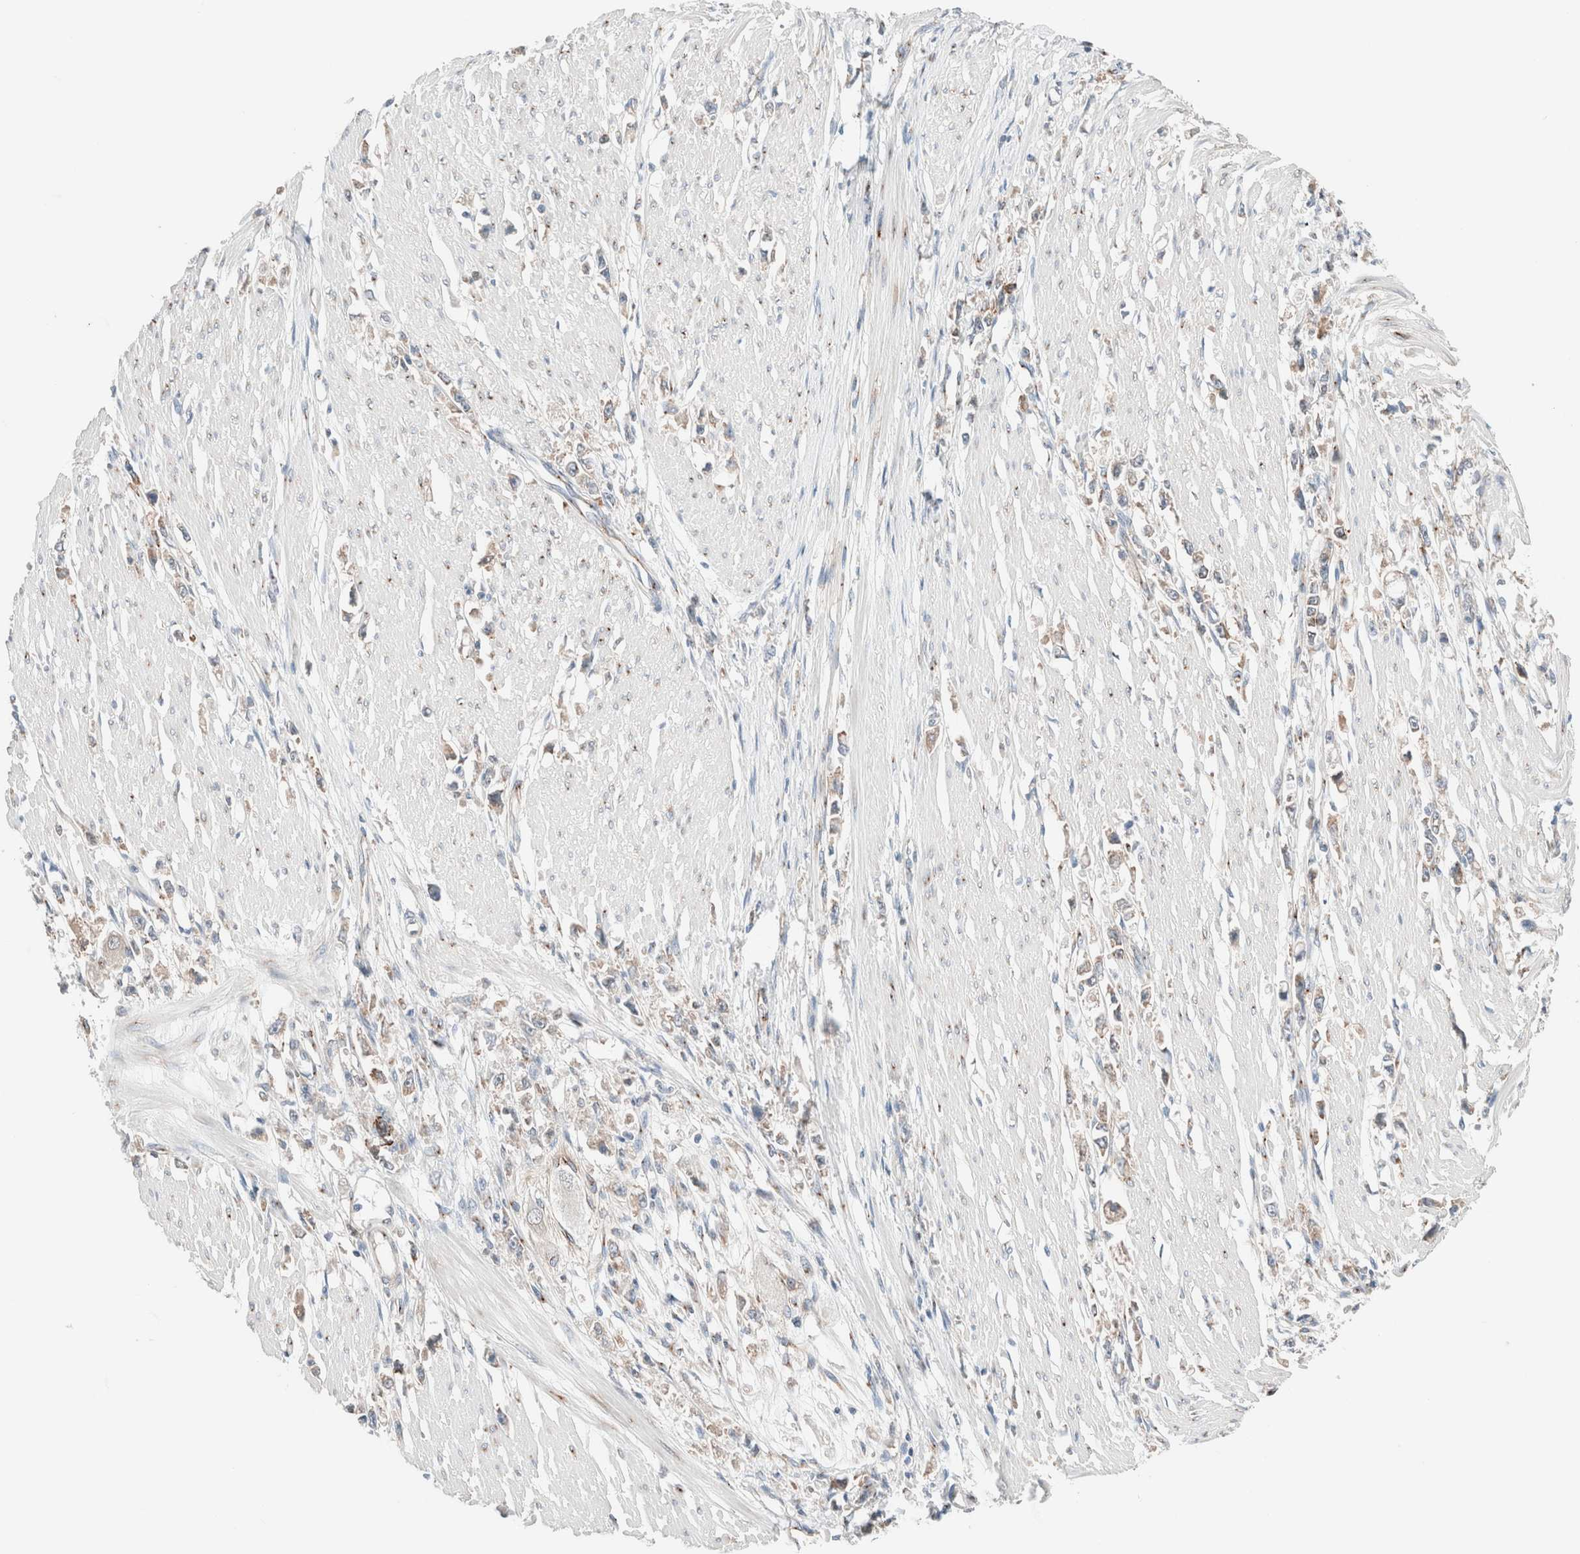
{"staining": {"intensity": "moderate", "quantity": ">75%", "location": "cytoplasmic/membranous"}, "tissue": "stomach cancer", "cell_type": "Tumor cells", "image_type": "cancer", "snomed": [{"axis": "morphology", "description": "Adenocarcinoma, NOS"}, {"axis": "topography", "description": "Stomach"}], "caption": "Human stomach adenocarcinoma stained for a protein (brown) exhibits moderate cytoplasmic/membranous positive staining in approximately >75% of tumor cells.", "gene": "CASC3", "patient": {"sex": "female", "age": 59}}